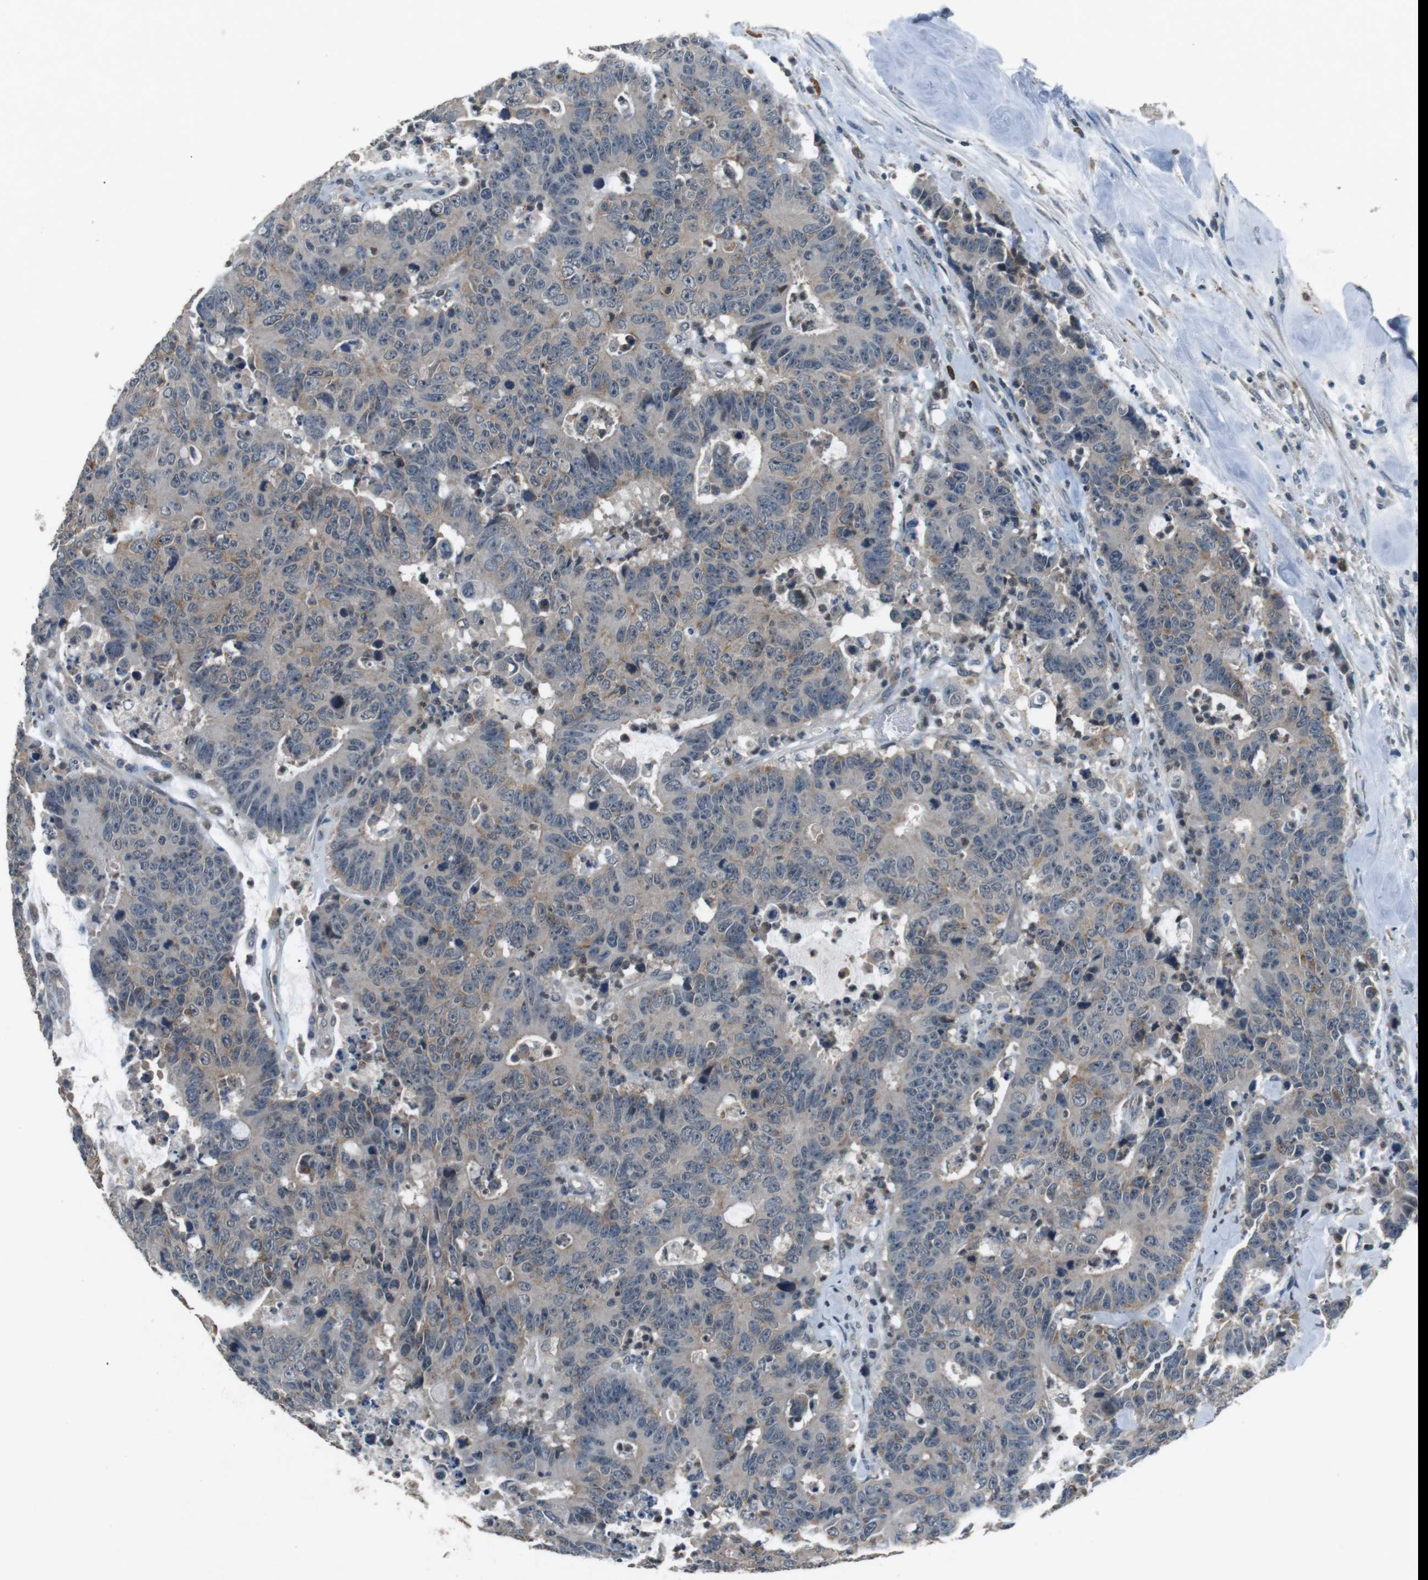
{"staining": {"intensity": "weak", "quantity": "<25%", "location": "cytoplasmic/membranous"}, "tissue": "colorectal cancer", "cell_type": "Tumor cells", "image_type": "cancer", "snomed": [{"axis": "morphology", "description": "Adenocarcinoma, NOS"}, {"axis": "topography", "description": "Colon"}], "caption": "The image displays no staining of tumor cells in colorectal cancer. The staining was performed using DAB (3,3'-diaminobenzidine) to visualize the protein expression in brown, while the nuclei were stained in blue with hematoxylin (Magnification: 20x).", "gene": "NEK7", "patient": {"sex": "female", "age": 86}}